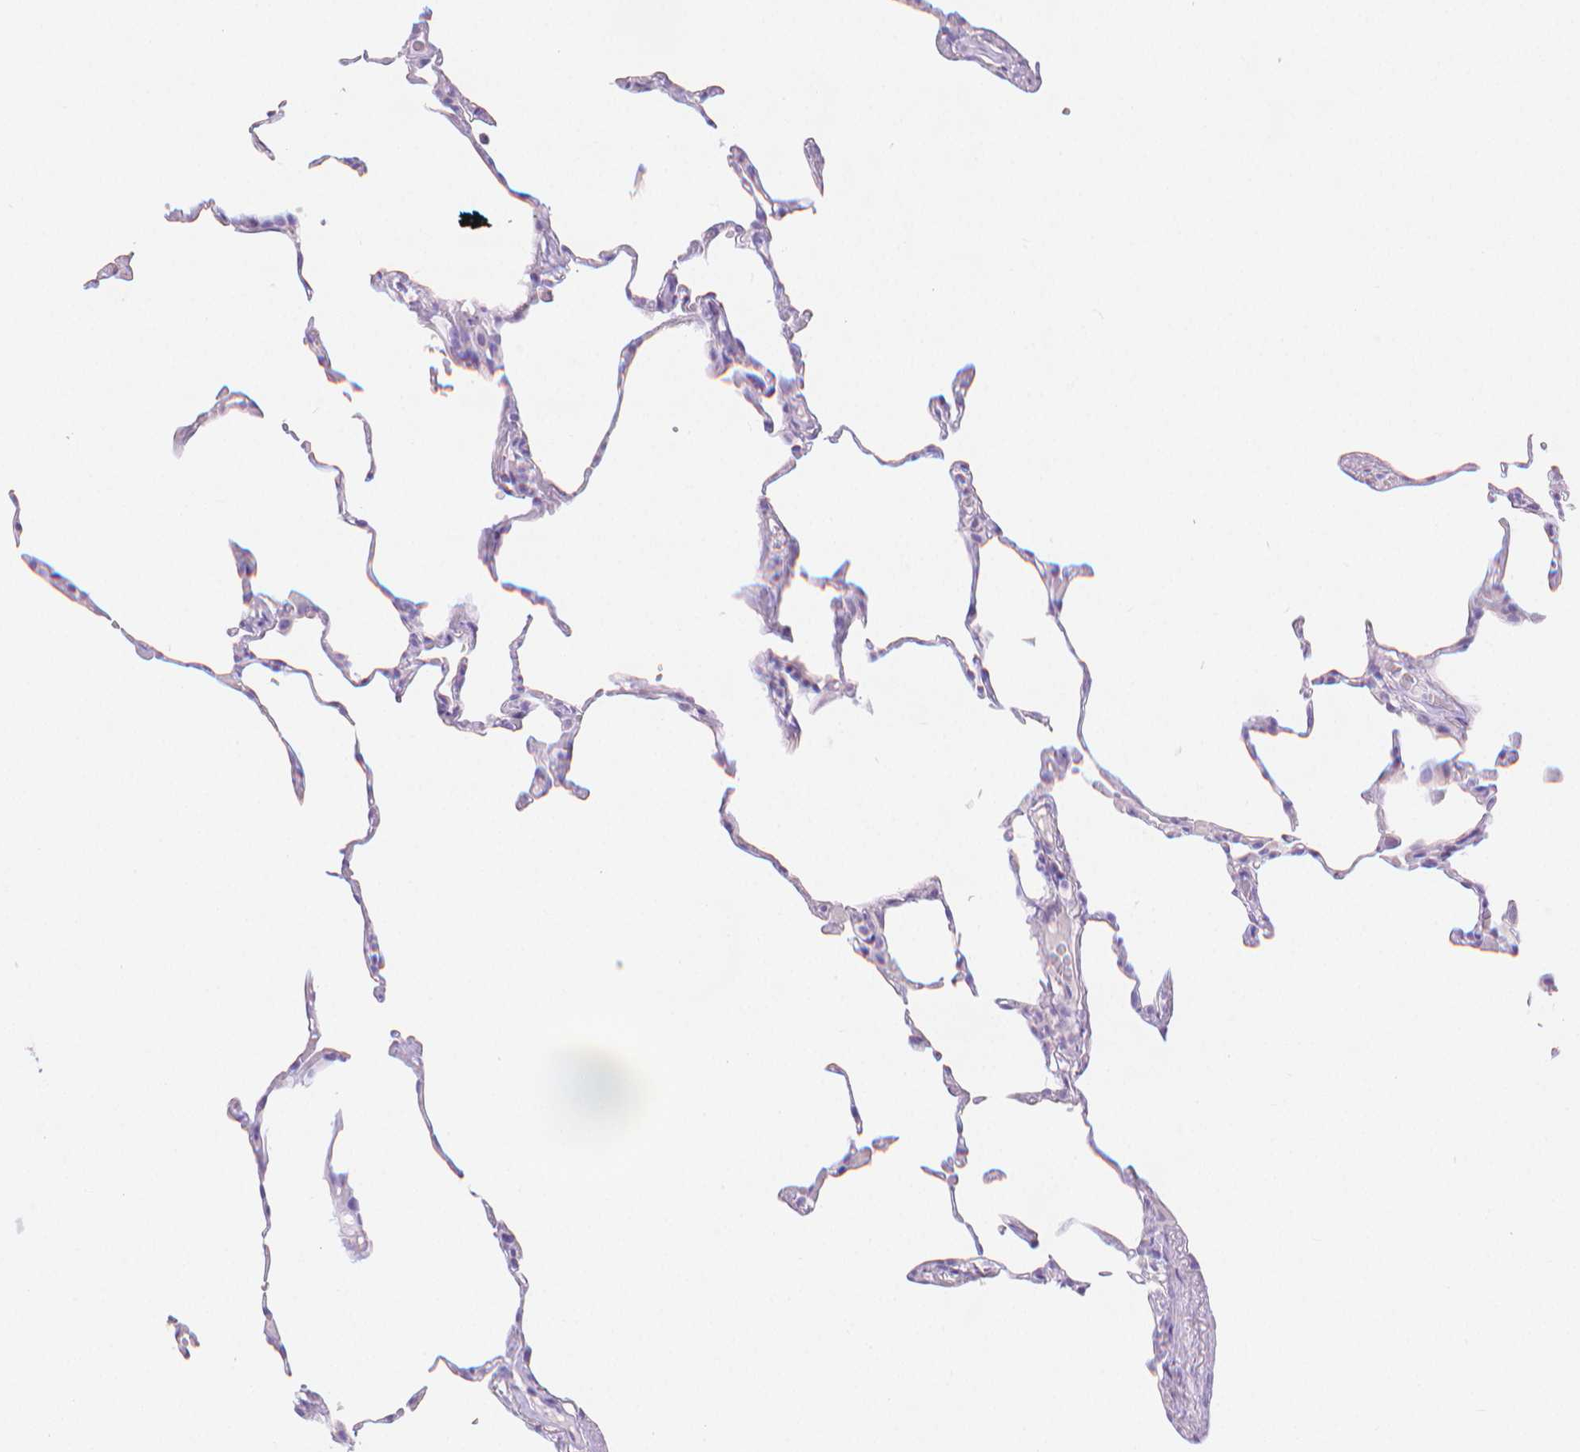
{"staining": {"intensity": "negative", "quantity": "none", "location": "none"}, "tissue": "lung", "cell_type": "Alveolar cells", "image_type": "normal", "snomed": [{"axis": "morphology", "description": "Normal tissue, NOS"}, {"axis": "topography", "description": "Lung"}], "caption": "A histopathology image of lung stained for a protein displays no brown staining in alveolar cells. Nuclei are stained in blue.", "gene": "SLC27A5", "patient": {"sex": "female", "age": 57}}